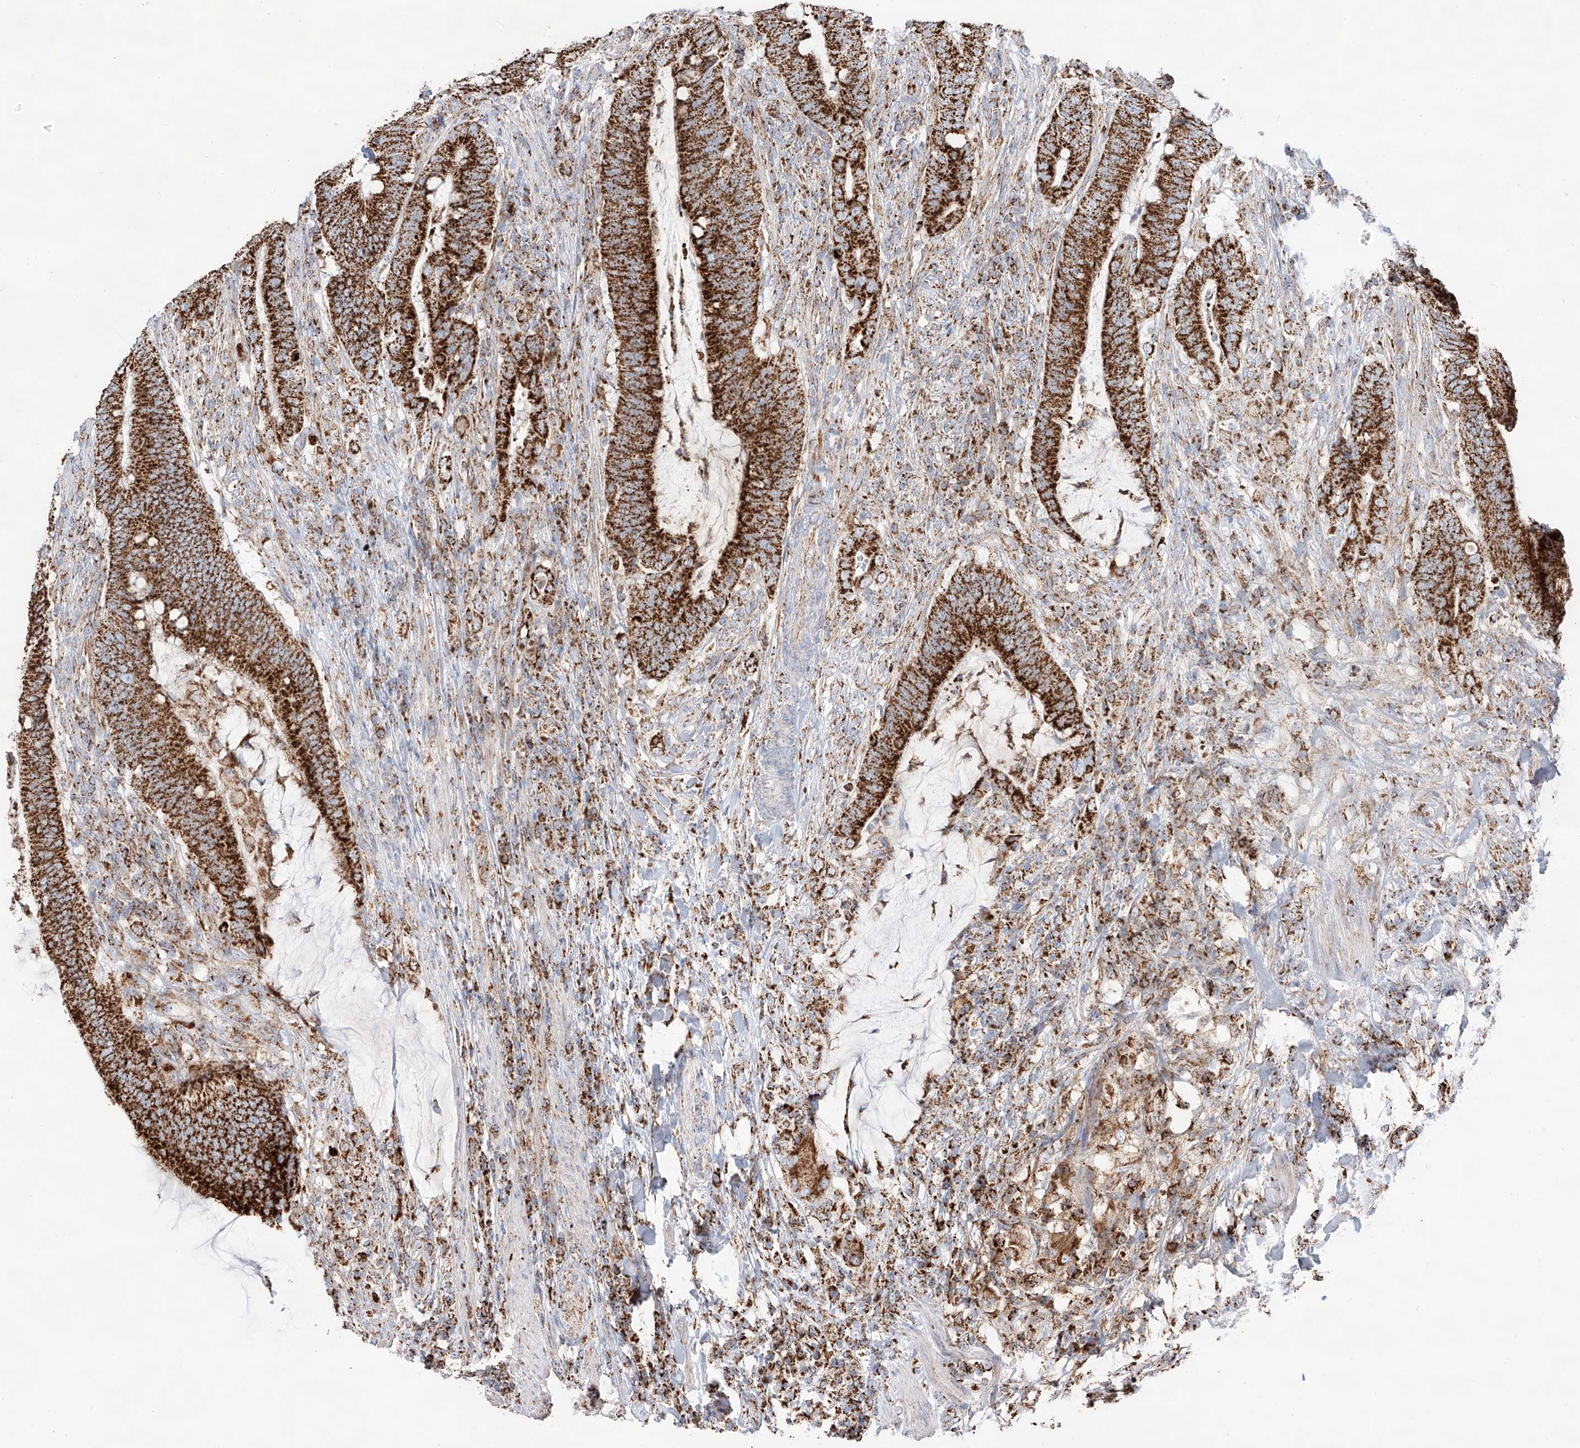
{"staining": {"intensity": "strong", "quantity": ">75%", "location": "cytoplasmic/membranous"}, "tissue": "colorectal cancer", "cell_type": "Tumor cells", "image_type": "cancer", "snomed": [{"axis": "morphology", "description": "Adenocarcinoma, NOS"}, {"axis": "topography", "description": "Colon"}], "caption": "Colorectal adenocarcinoma was stained to show a protein in brown. There is high levels of strong cytoplasmic/membranous expression in approximately >75% of tumor cells.", "gene": "TTC27", "patient": {"sex": "female", "age": 66}}